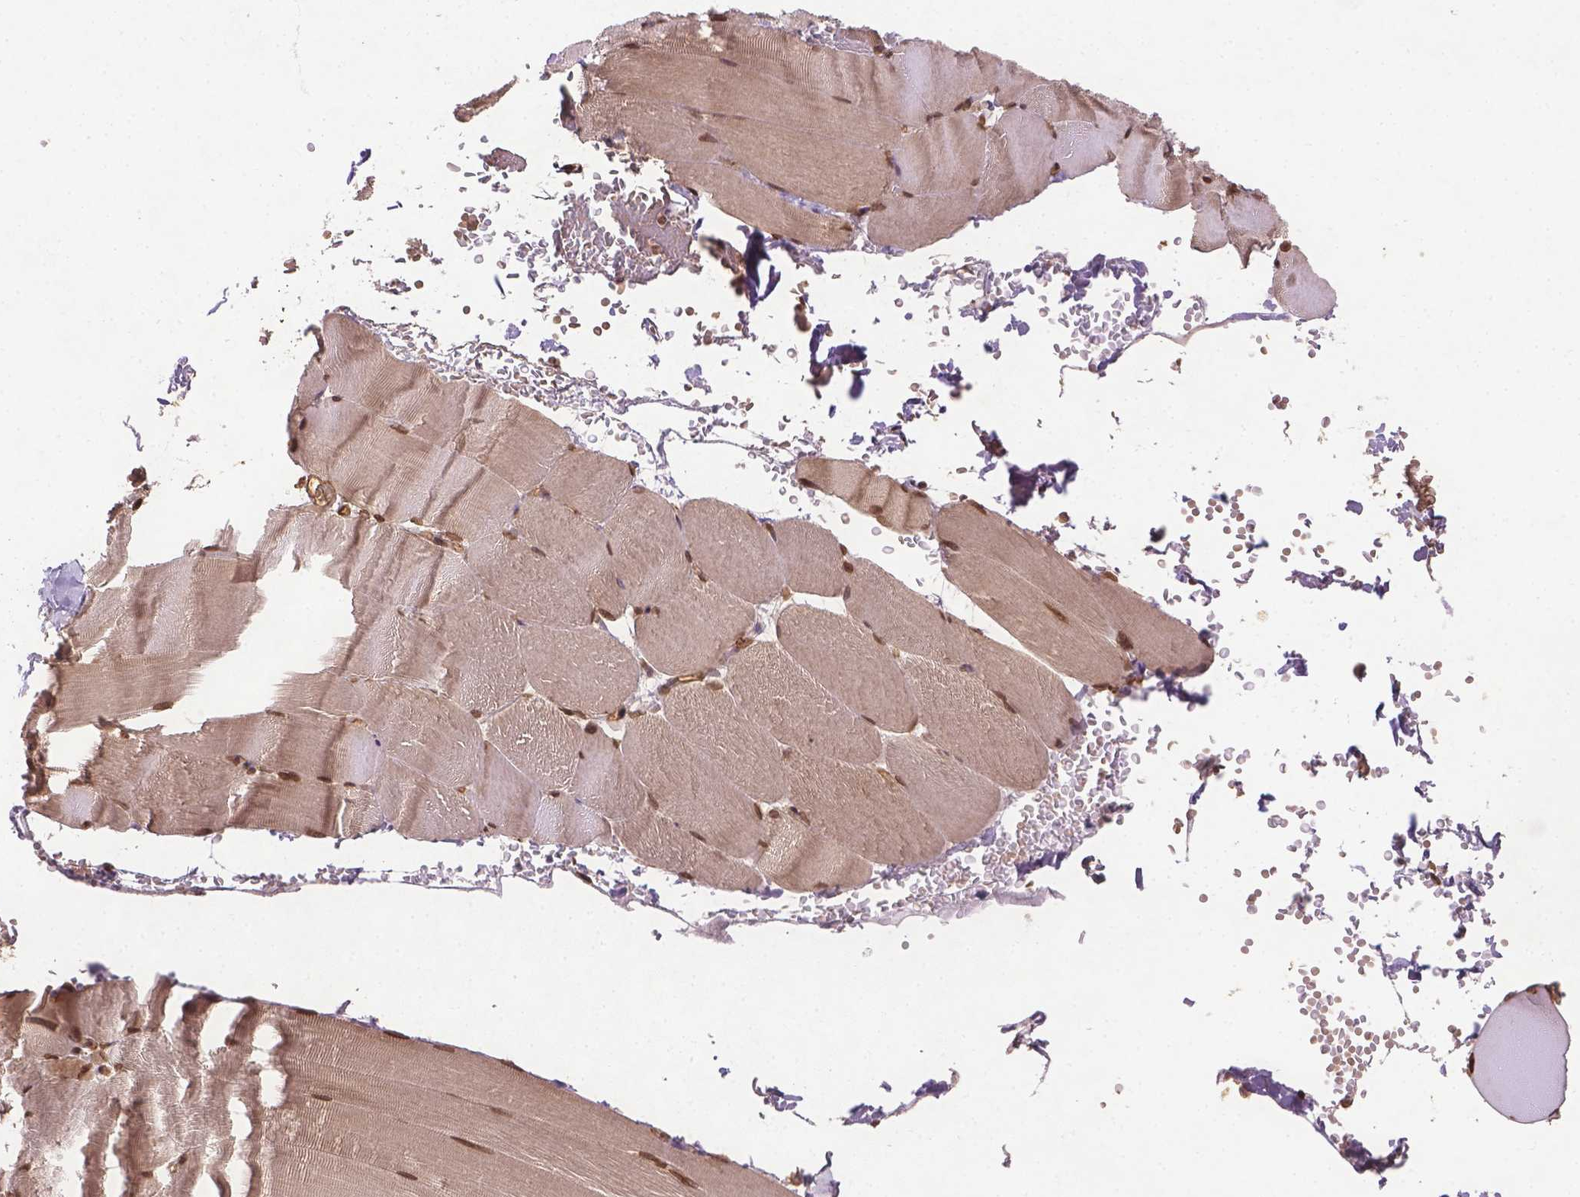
{"staining": {"intensity": "strong", "quantity": ">75%", "location": "nuclear"}, "tissue": "skeletal muscle", "cell_type": "Myocytes", "image_type": "normal", "snomed": [{"axis": "morphology", "description": "Normal tissue, NOS"}, {"axis": "topography", "description": "Skeletal muscle"}], "caption": "This image reveals immunohistochemistry (IHC) staining of unremarkable skeletal muscle, with high strong nuclear staining in approximately >75% of myocytes.", "gene": "BANF1", "patient": {"sex": "female", "age": 37}}